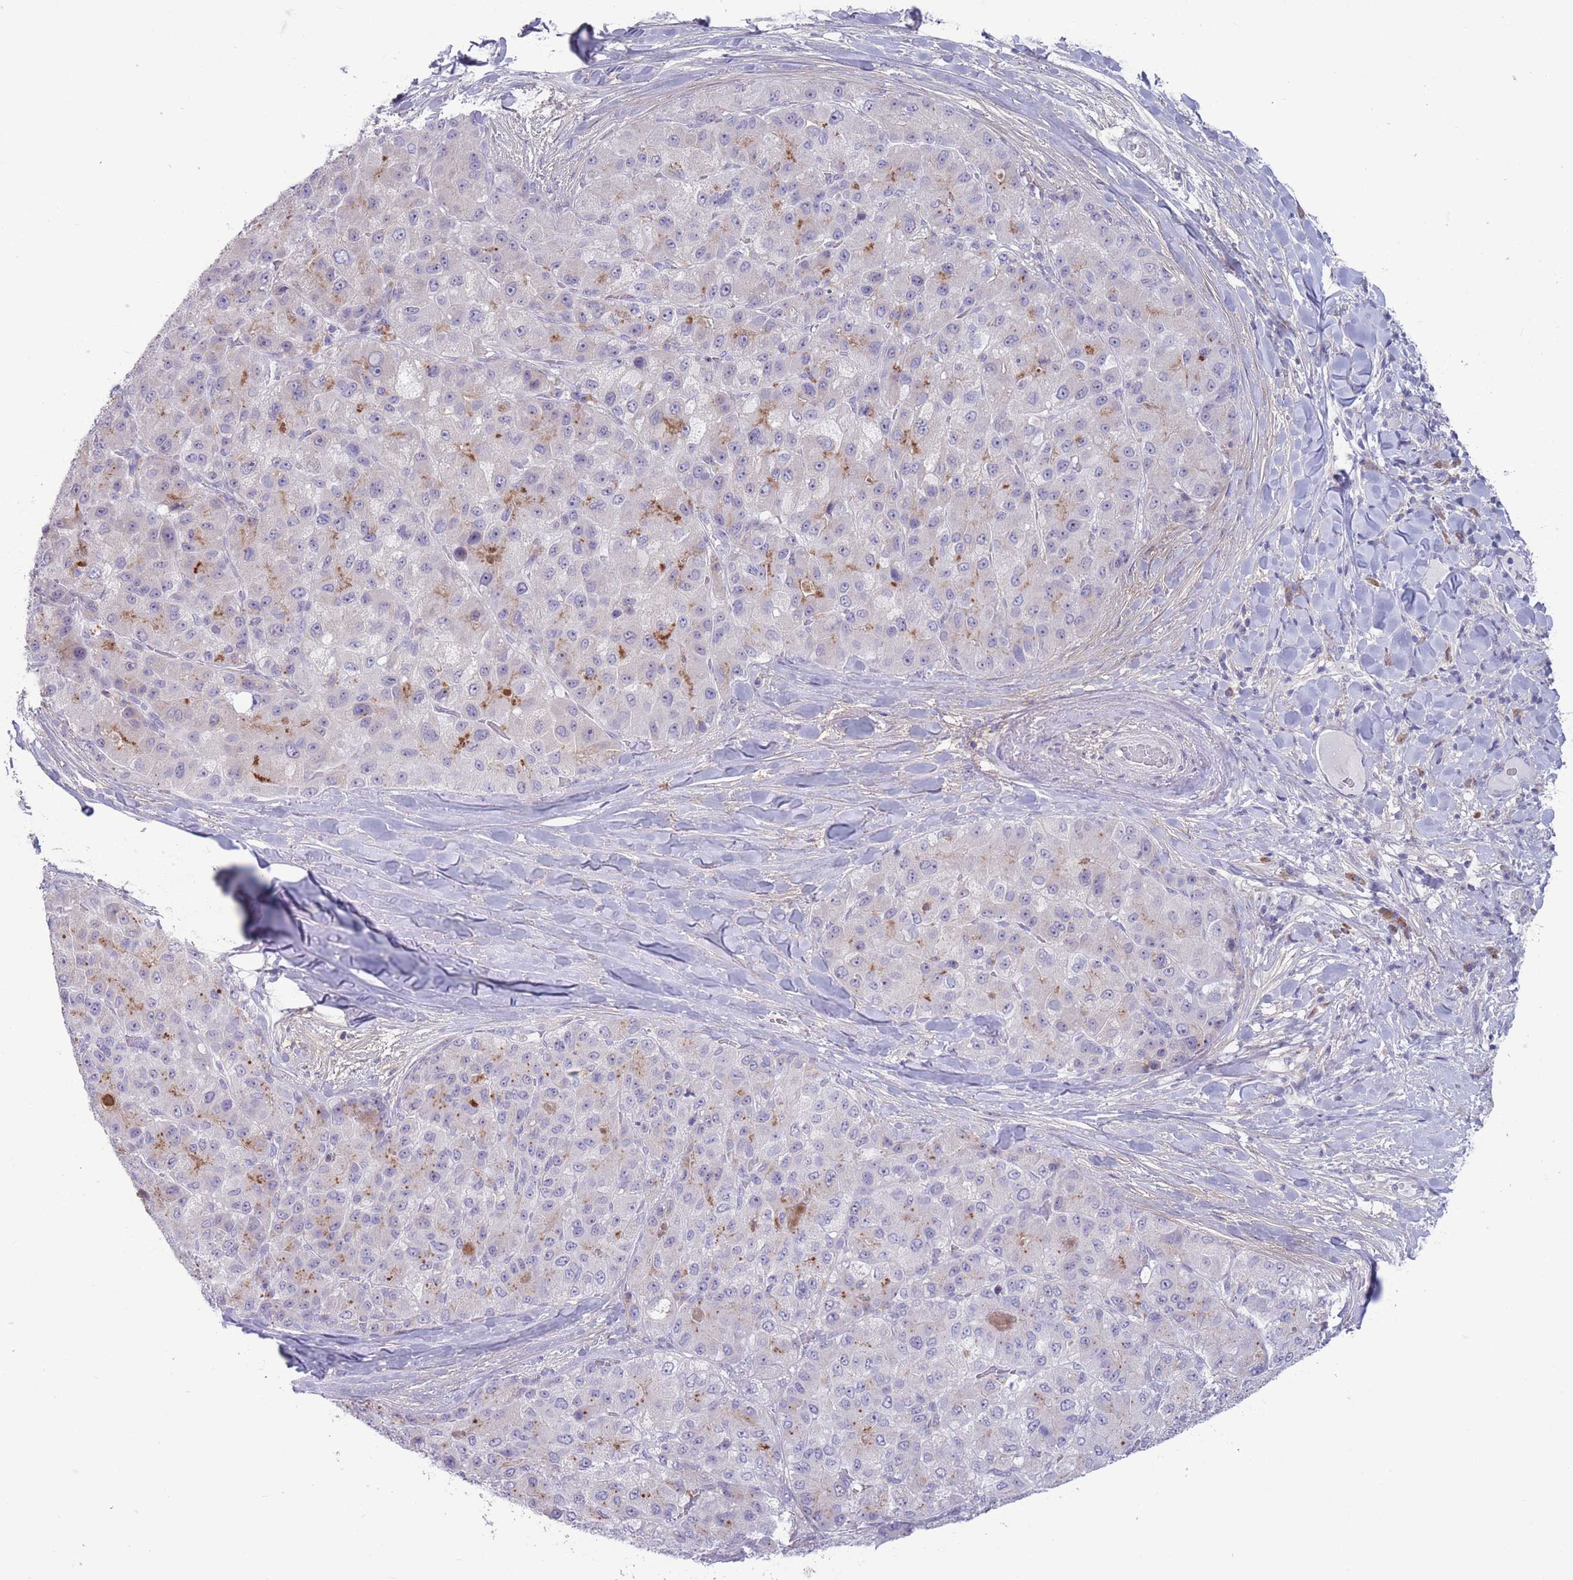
{"staining": {"intensity": "moderate", "quantity": "<25%", "location": "cytoplasmic/membranous"}, "tissue": "liver cancer", "cell_type": "Tumor cells", "image_type": "cancer", "snomed": [{"axis": "morphology", "description": "Carcinoma, Hepatocellular, NOS"}, {"axis": "topography", "description": "Liver"}], "caption": "Human liver hepatocellular carcinoma stained for a protein (brown) demonstrates moderate cytoplasmic/membranous positive expression in about <25% of tumor cells.", "gene": "PAIP2B", "patient": {"sex": "male", "age": 80}}